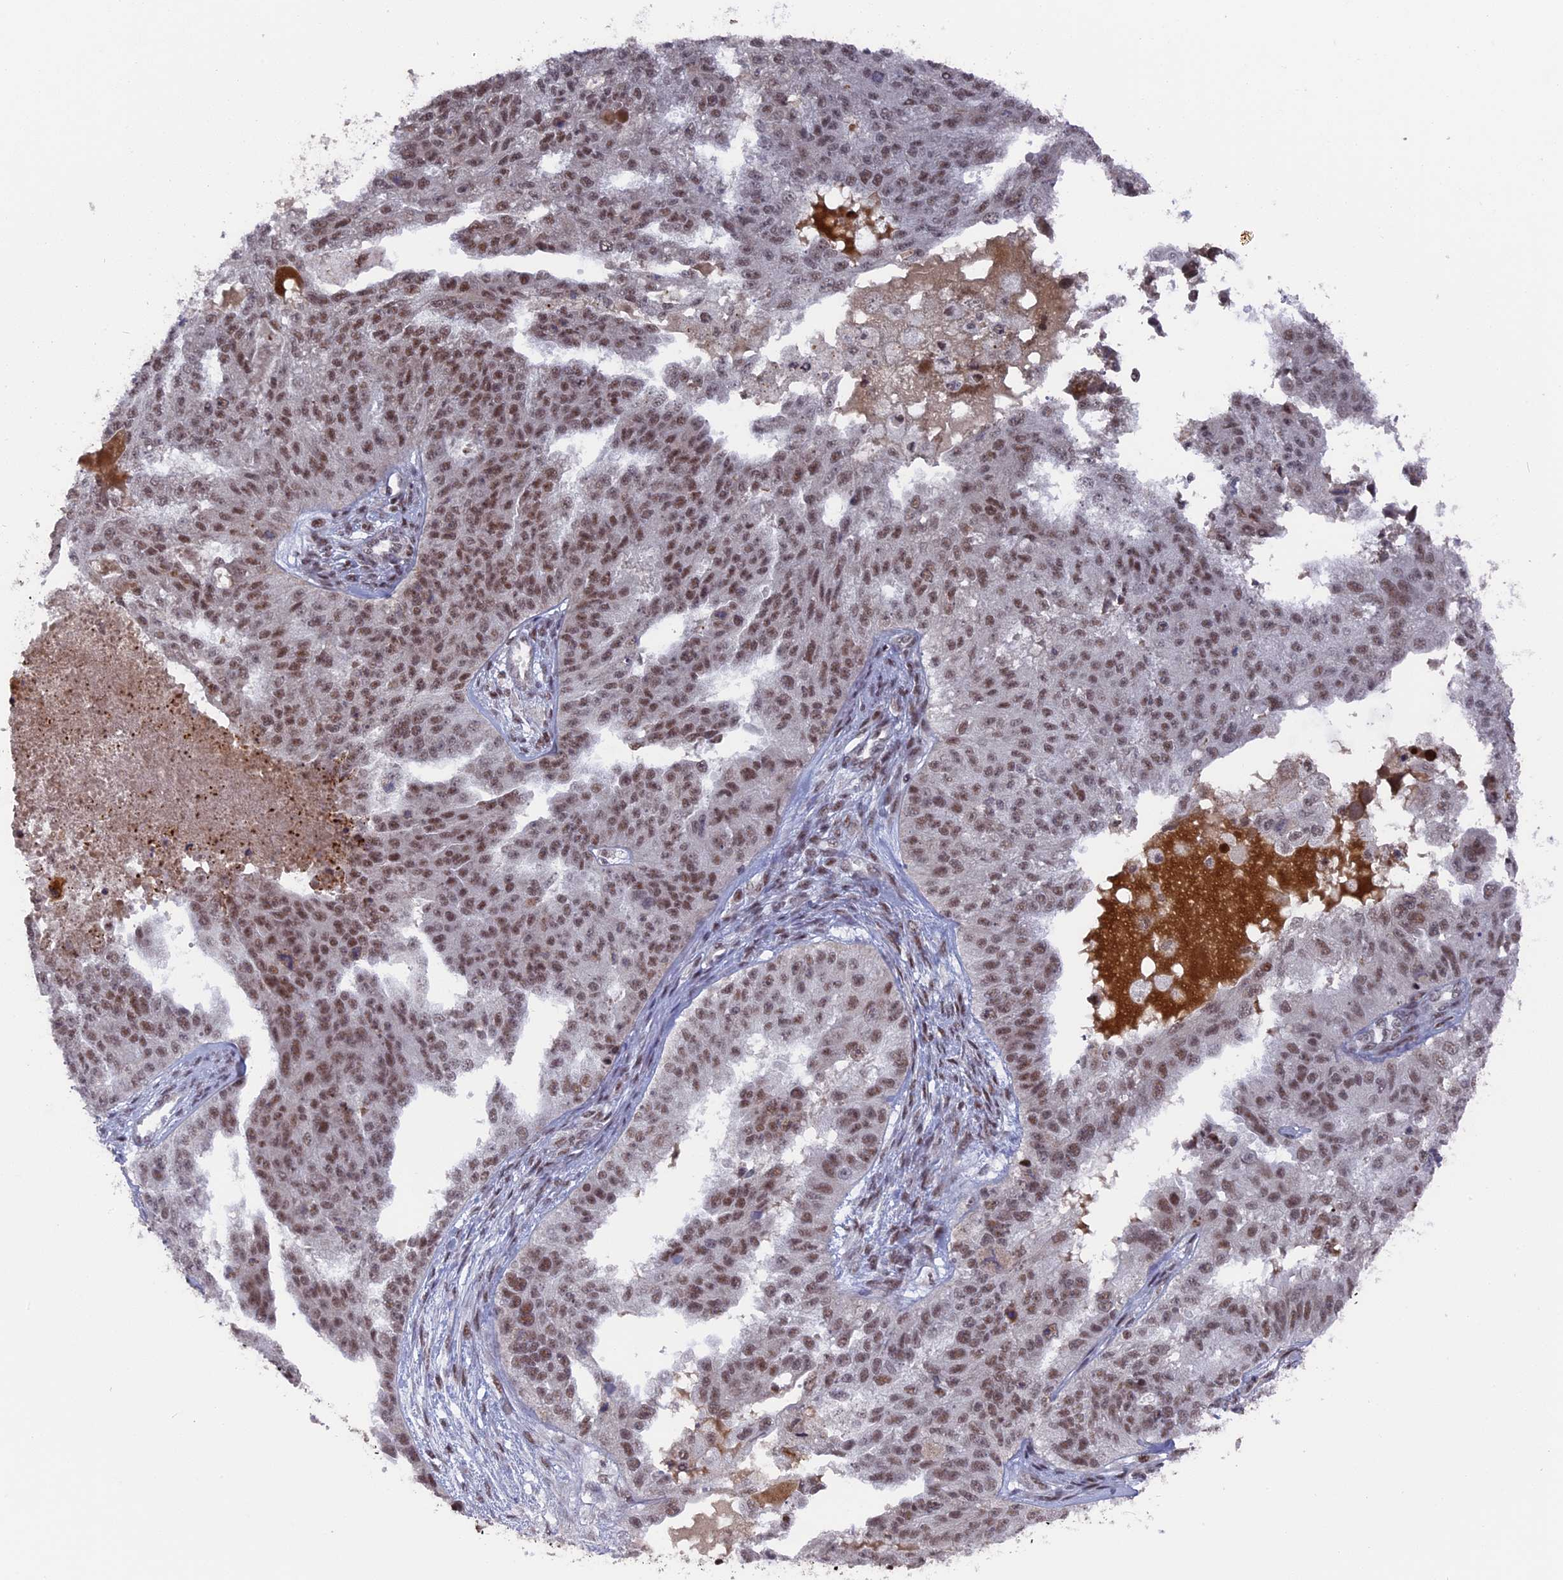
{"staining": {"intensity": "moderate", "quantity": ">75%", "location": "nuclear"}, "tissue": "ovarian cancer", "cell_type": "Tumor cells", "image_type": "cancer", "snomed": [{"axis": "morphology", "description": "Cystadenocarcinoma, serous, NOS"}, {"axis": "topography", "description": "Ovary"}], "caption": "There is medium levels of moderate nuclear staining in tumor cells of ovarian cancer, as demonstrated by immunohistochemical staining (brown color).", "gene": "SF3A2", "patient": {"sex": "female", "age": 58}}